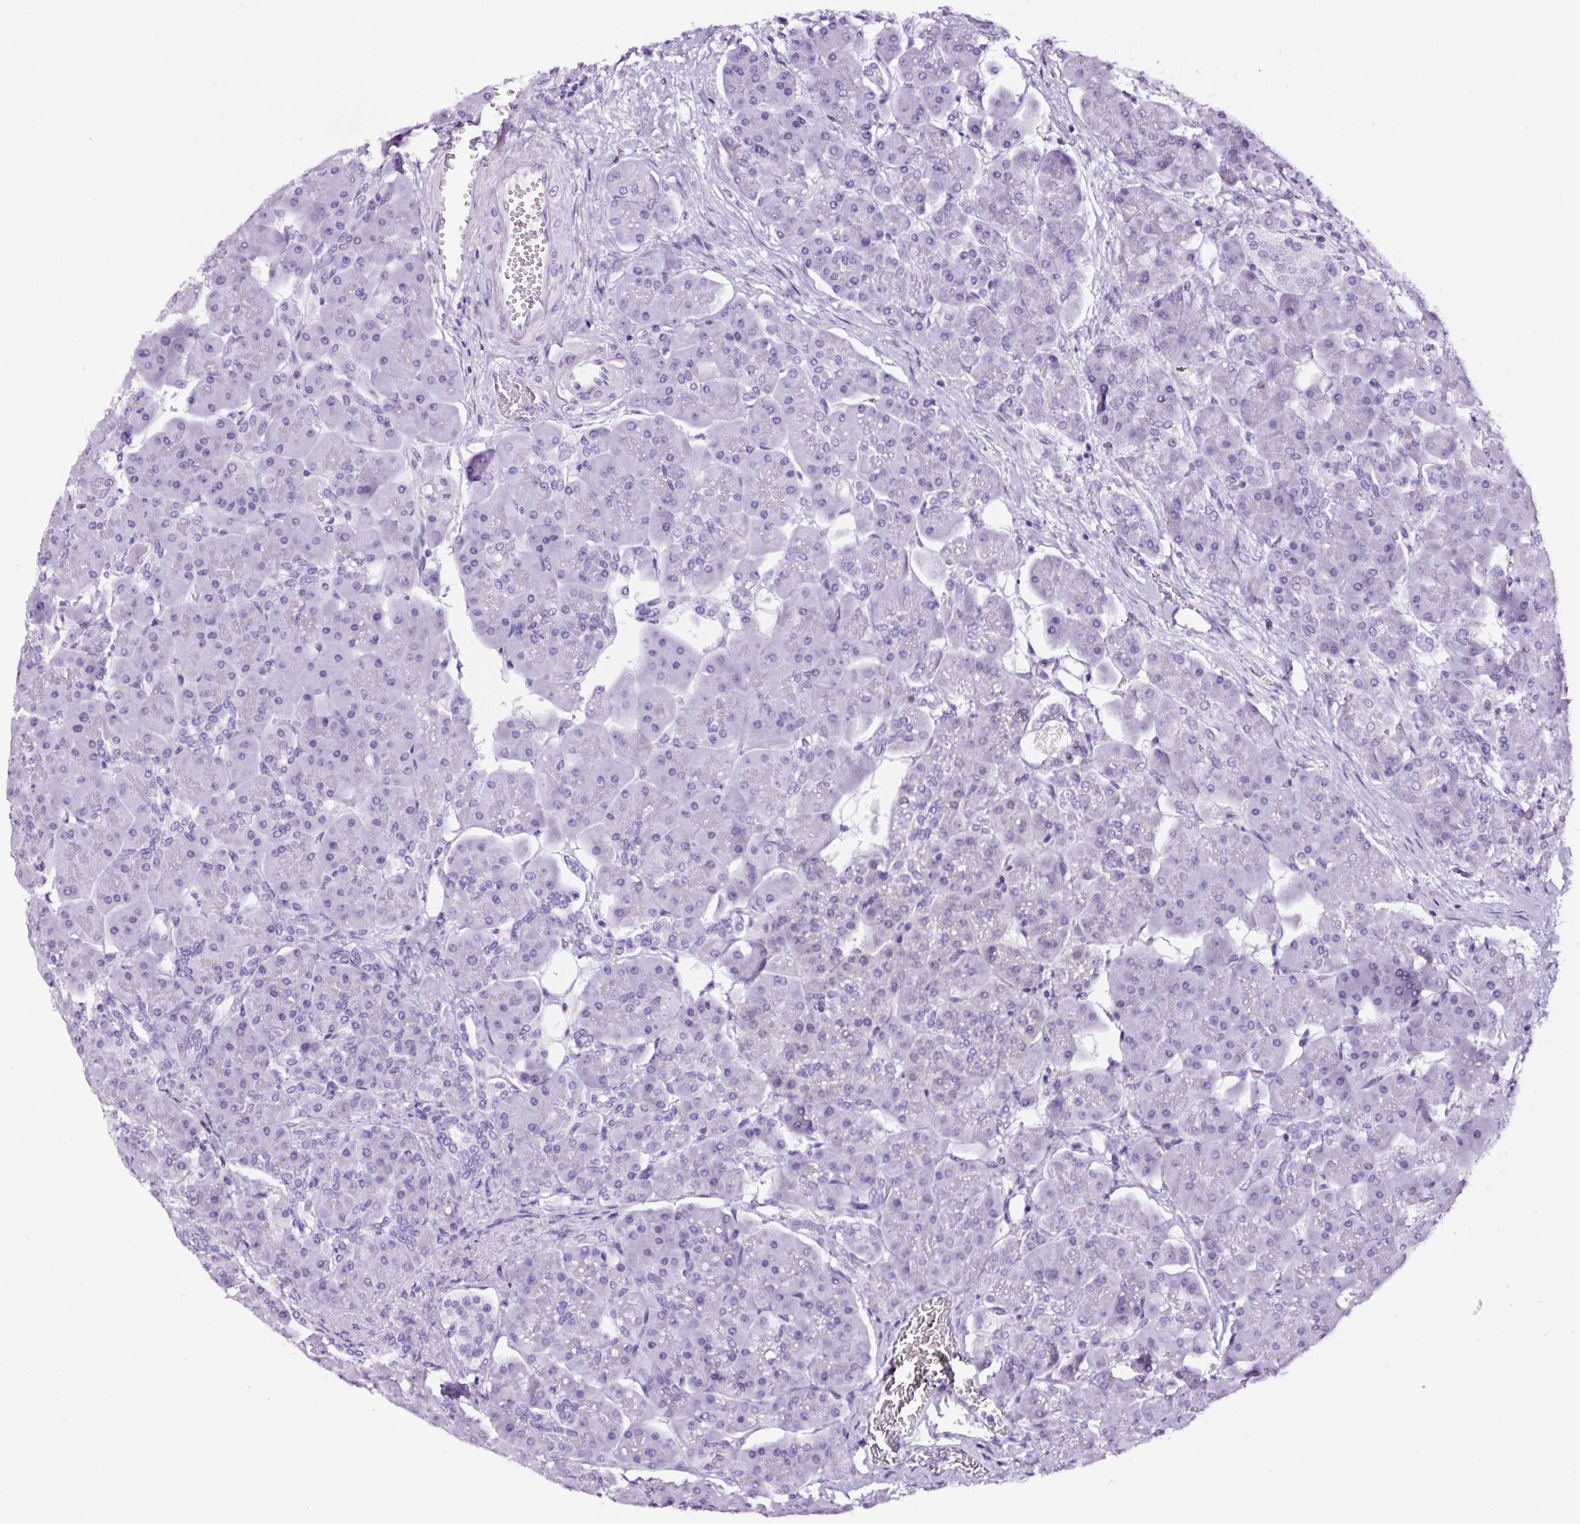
{"staining": {"intensity": "negative", "quantity": "none", "location": "none"}, "tissue": "pancreas", "cell_type": "Exocrine glandular cells", "image_type": "normal", "snomed": [{"axis": "morphology", "description": "Normal tissue, NOS"}, {"axis": "topography", "description": "Pancreas"}], "caption": "Immunohistochemical staining of normal human pancreas shows no significant expression in exocrine glandular cells. The staining is performed using DAB (3,3'-diaminobenzidine) brown chromogen with nuclei counter-stained in using hematoxylin.", "gene": "TAFA3", "patient": {"sex": "male", "age": 66}}